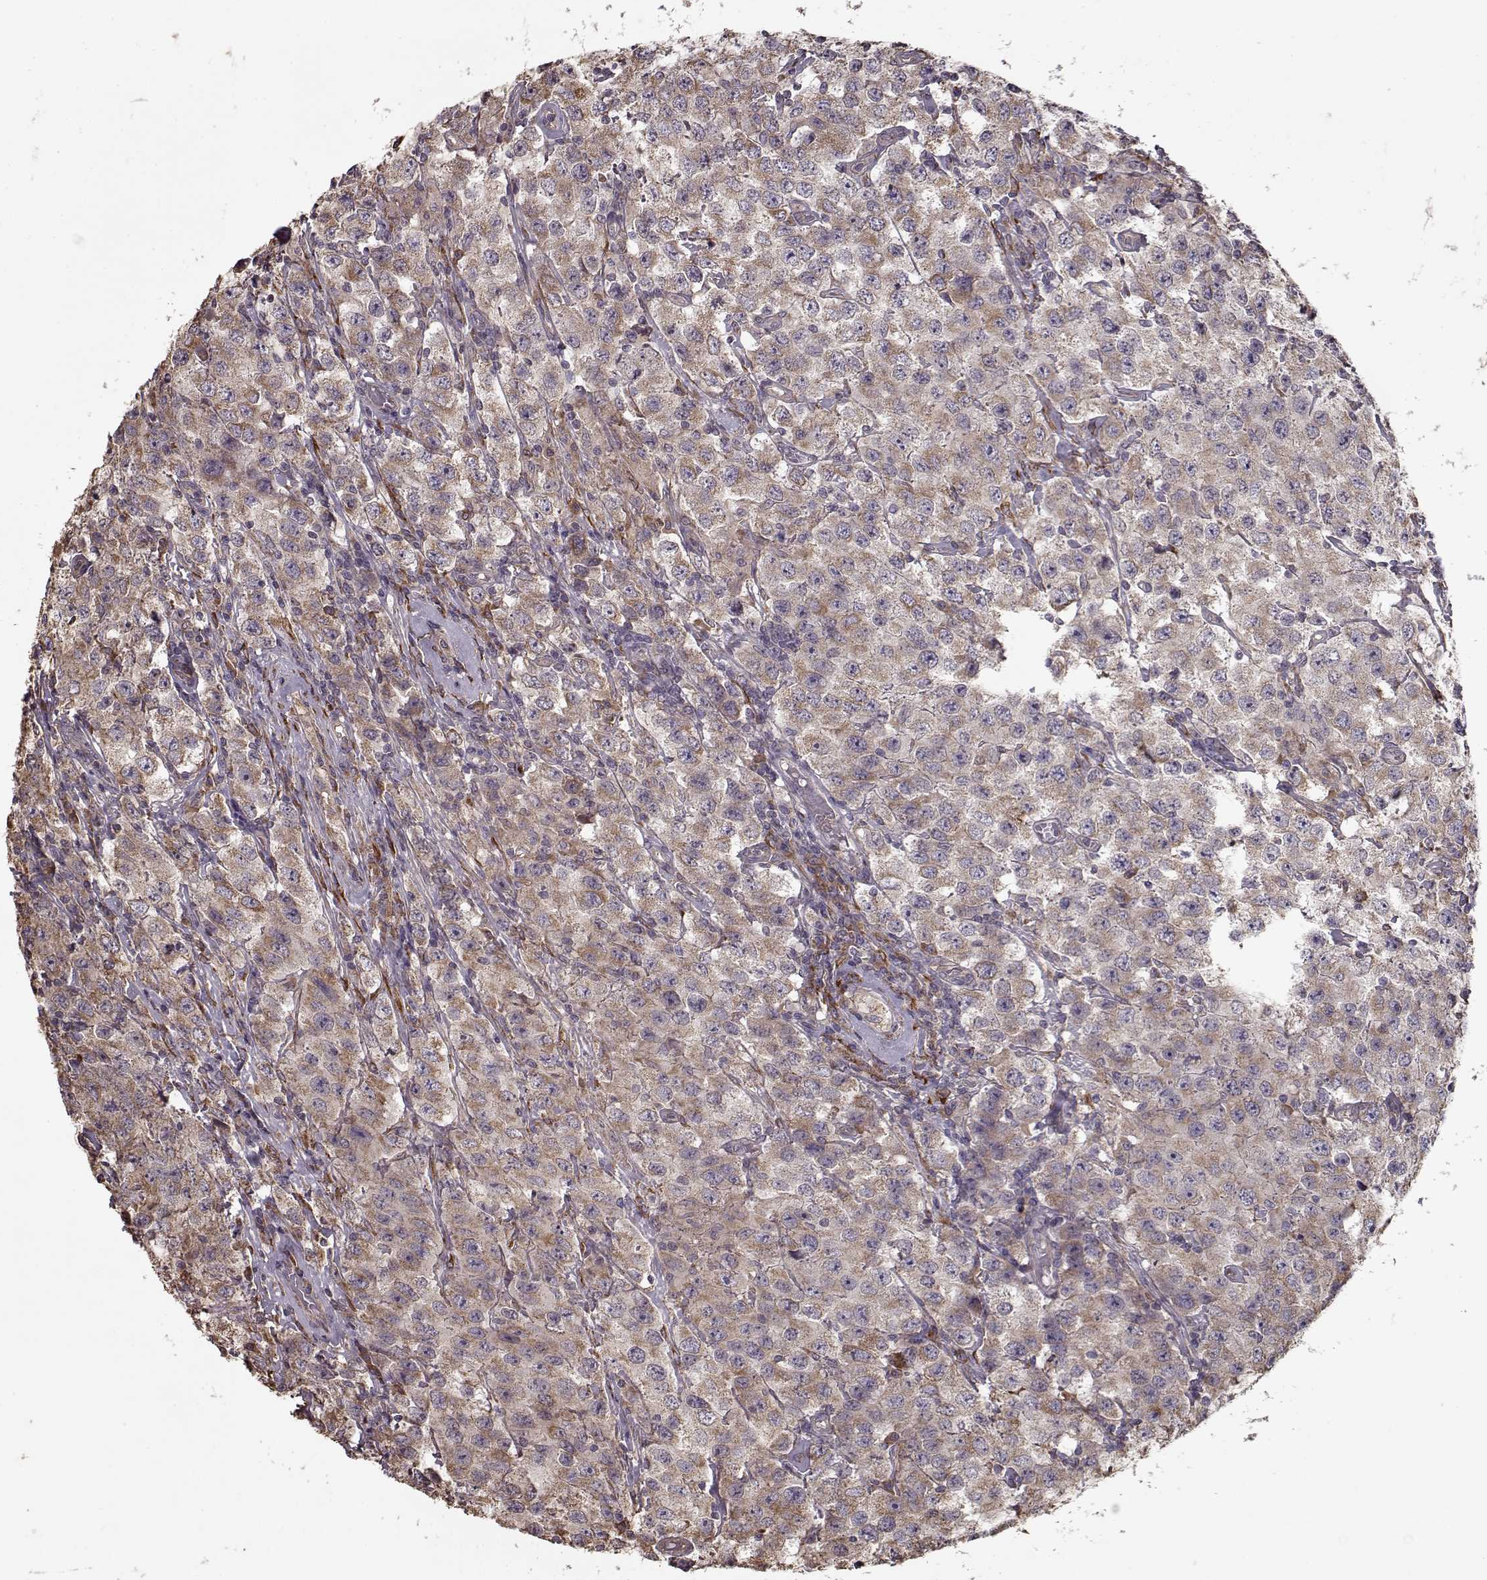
{"staining": {"intensity": "moderate", "quantity": ">75%", "location": "cytoplasmic/membranous"}, "tissue": "testis cancer", "cell_type": "Tumor cells", "image_type": "cancer", "snomed": [{"axis": "morphology", "description": "Seminoma, NOS"}, {"axis": "topography", "description": "Testis"}], "caption": "Immunohistochemistry (IHC) of testis cancer exhibits medium levels of moderate cytoplasmic/membranous staining in about >75% of tumor cells. The staining was performed using DAB, with brown indicating positive protein expression. Nuclei are stained blue with hematoxylin.", "gene": "IMMP1L", "patient": {"sex": "male", "age": 52}}